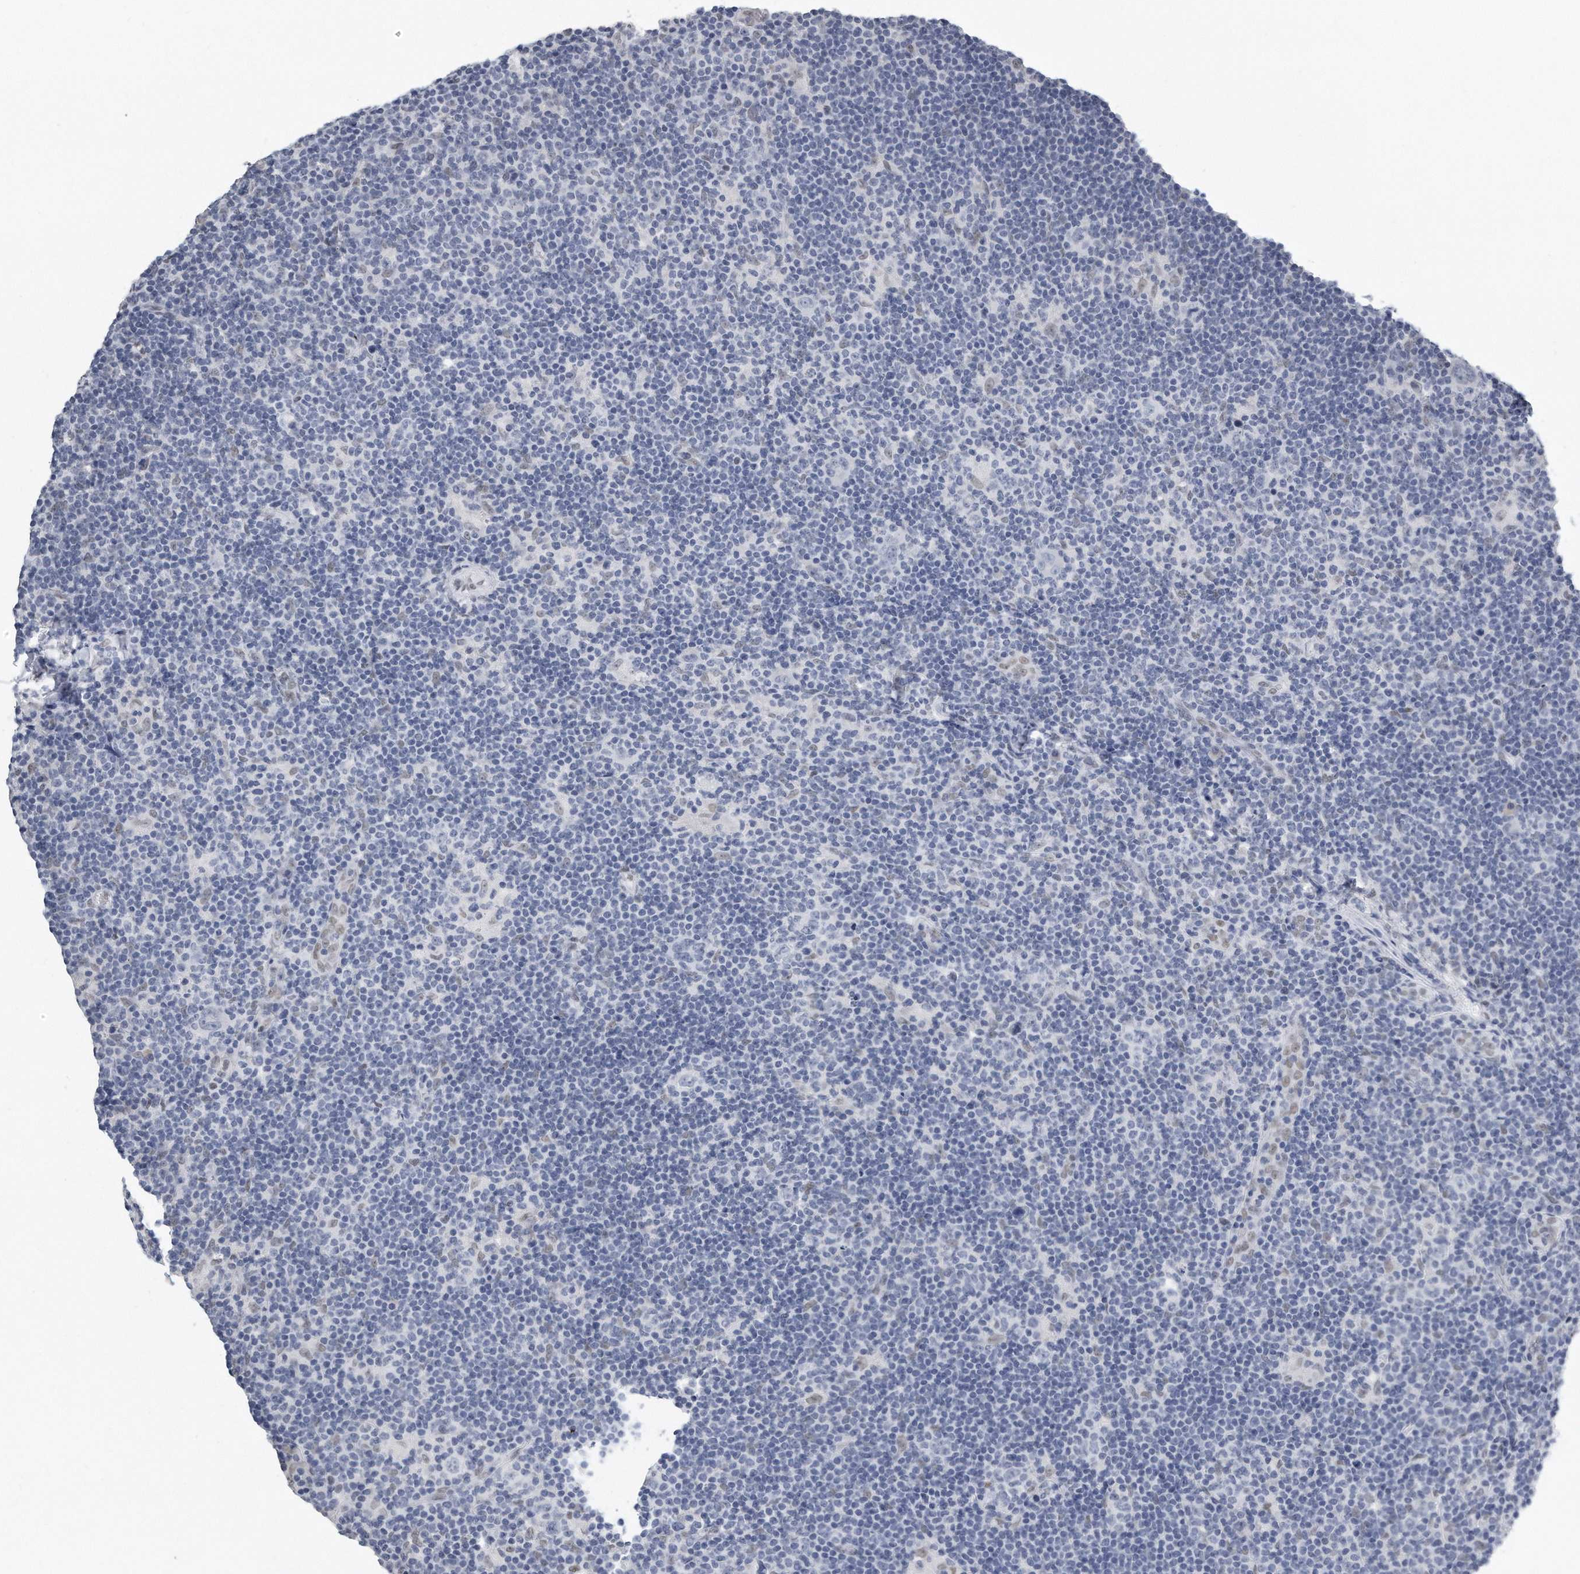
{"staining": {"intensity": "negative", "quantity": "none", "location": "none"}, "tissue": "lymphoma", "cell_type": "Tumor cells", "image_type": "cancer", "snomed": [{"axis": "morphology", "description": "Hodgkin's disease, NOS"}, {"axis": "topography", "description": "Lymph node"}], "caption": "Immunohistochemistry (IHC) histopathology image of neoplastic tissue: human Hodgkin's disease stained with DAB (3,3'-diaminobenzidine) shows no significant protein staining in tumor cells. (Immunohistochemistry, brightfield microscopy, high magnification).", "gene": "CTBP2", "patient": {"sex": "female", "age": 57}}